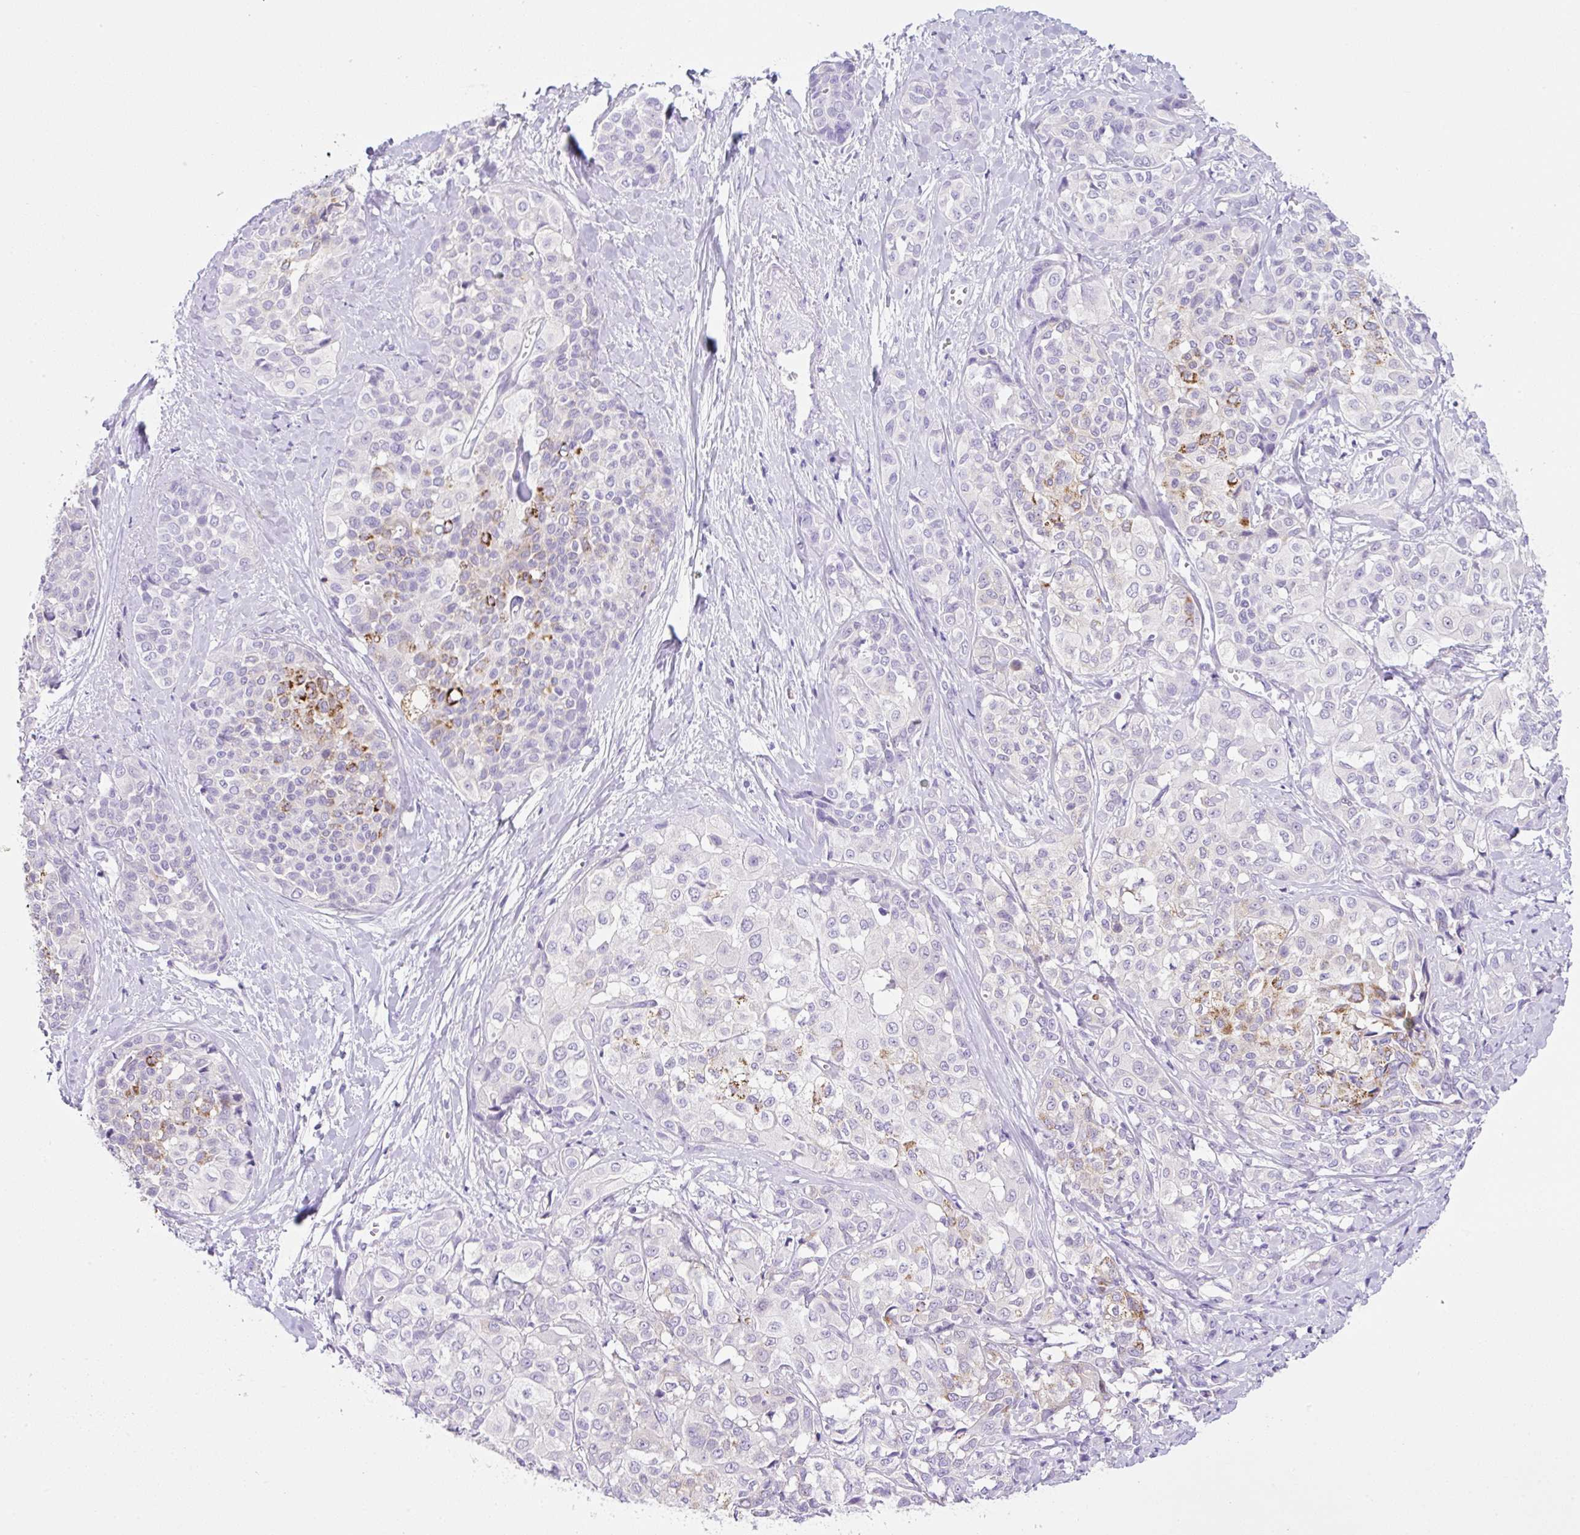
{"staining": {"intensity": "moderate", "quantity": "<25%", "location": "cytoplasmic/membranous"}, "tissue": "liver cancer", "cell_type": "Tumor cells", "image_type": "cancer", "snomed": [{"axis": "morphology", "description": "Cholangiocarcinoma"}, {"axis": "topography", "description": "Liver"}], "caption": "Immunohistochemistry photomicrograph of cholangiocarcinoma (liver) stained for a protein (brown), which shows low levels of moderate cytoplasmic/membranous staining in approximately <25% of tumor cells.", "gene": "NDST3", "patient": {"sex": "female", "age": 77}}